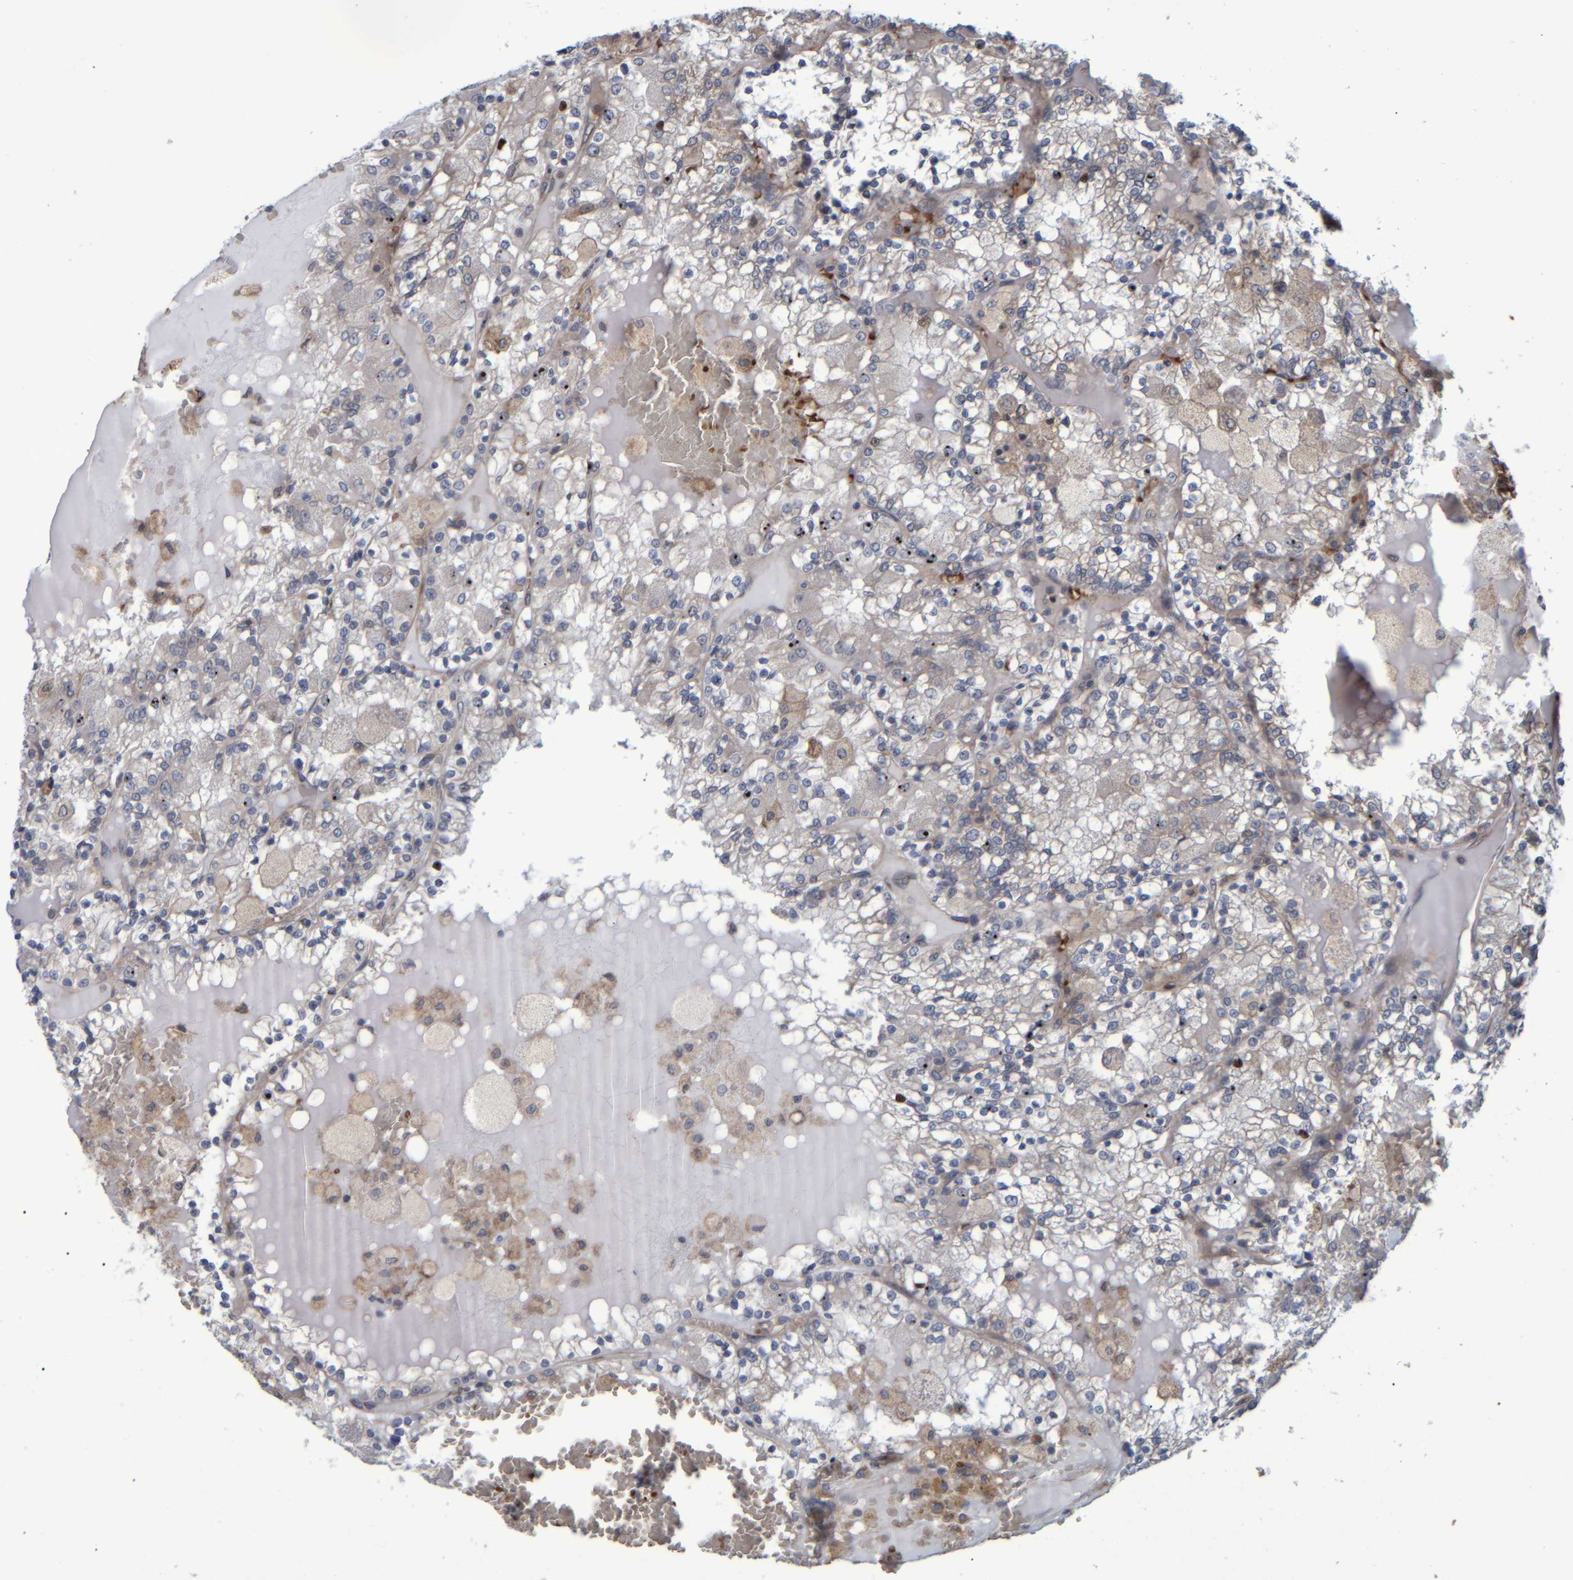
{"staining": {"intensity": "weak", "quantity": "<25%", "location": "cytoplasmic/membranous"}, "tissue": "renal cancer", "cell_type": "Tumor cells", "image_type": "cancer", "snomed": [{"axis": "morphology", "description": "Adenocarcinoma, NOS"}, {"axis": "topography", "description": "Kidney"}], "caption": "The image displays no staining of tumor cells in adenocarcinoma (renal).", "gene": "SPAG5", "patient": {"sex": "female", "age": 56}}